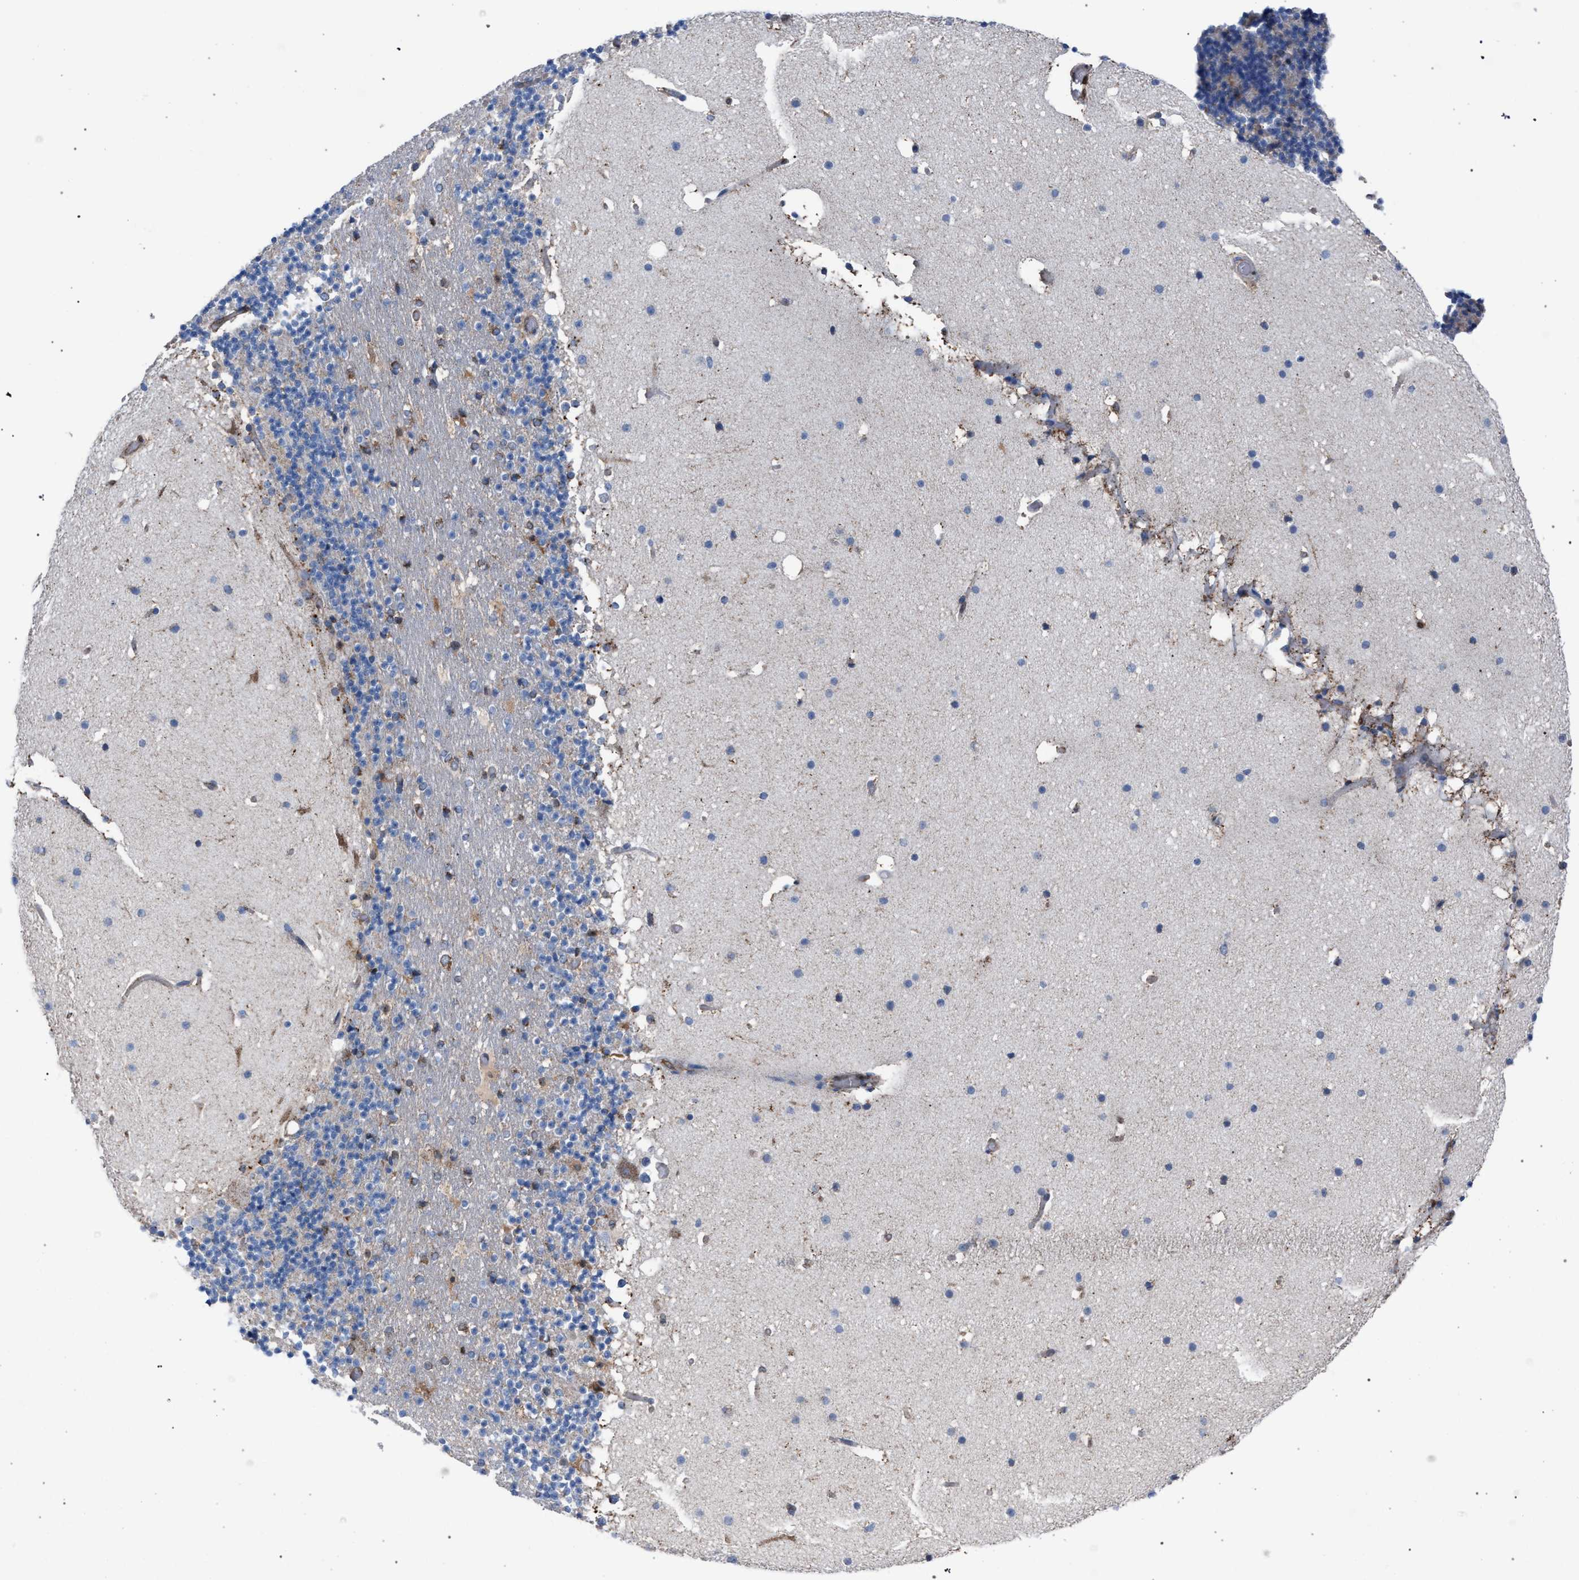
{"staining": {"intensity": "moderate", "quantity": "<25%", "location": "cytoplasmic/membranous"}, "tissue": "cerebellum", "cell_type": "Cells in granular layer", "image_type": "normal", "snomed": [{"axis": "morphology", "description": "Normal tissue, NOS"}, {"axis": "topography", "description": "Cerebellum"}], "caption": "A histopathology image of human cerebellum stained for a protein displays moderate cytoplasmic/membranous brown staining in cells in granular layer.", "gene": "HSD17B4", "patient": {"sex": "male", "age": 57}}